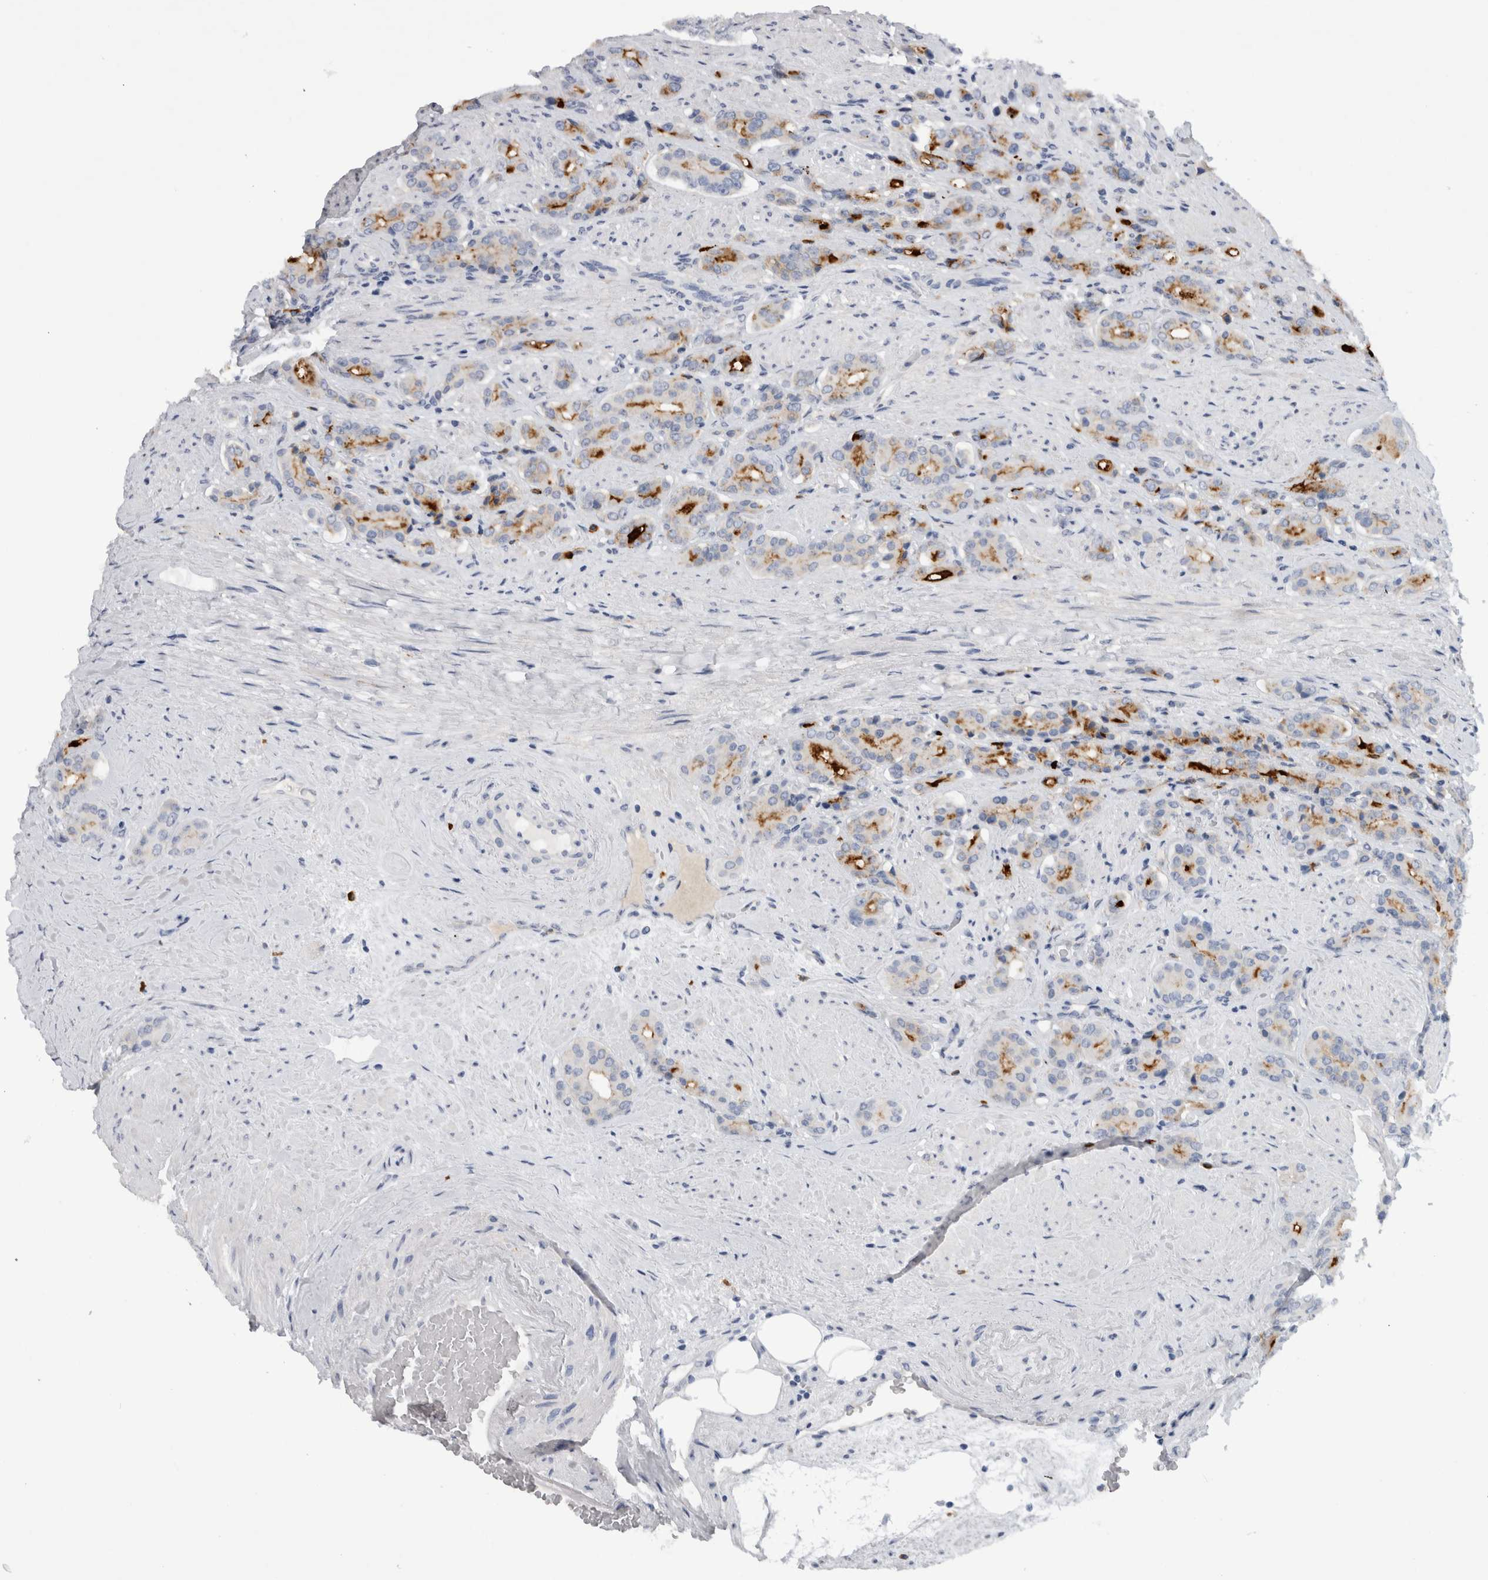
{"staining": {"intensity": "strong", "quantity": "25%-75%", "location": "cytoplasmic/membranous"}, "tissue": "prostate cancer", "cell_type": "Tumor cells", "image_type": "cancer", "snomed": [{"axis": "morphology", "description": "Adenocarcinoma, High grade"}, {"axis": "topography", "description": "Prostate"}], "caption": "Protein analysis of prostate cancer tissue demonstrates strong cytoplasmic/membranous expression in approximately 25%-75% of tumor cells. (Brightfield microscopy of DAB IHC at high magnification).", "gene": "CD63", "patient": {"sex": "male", "age": 71}}